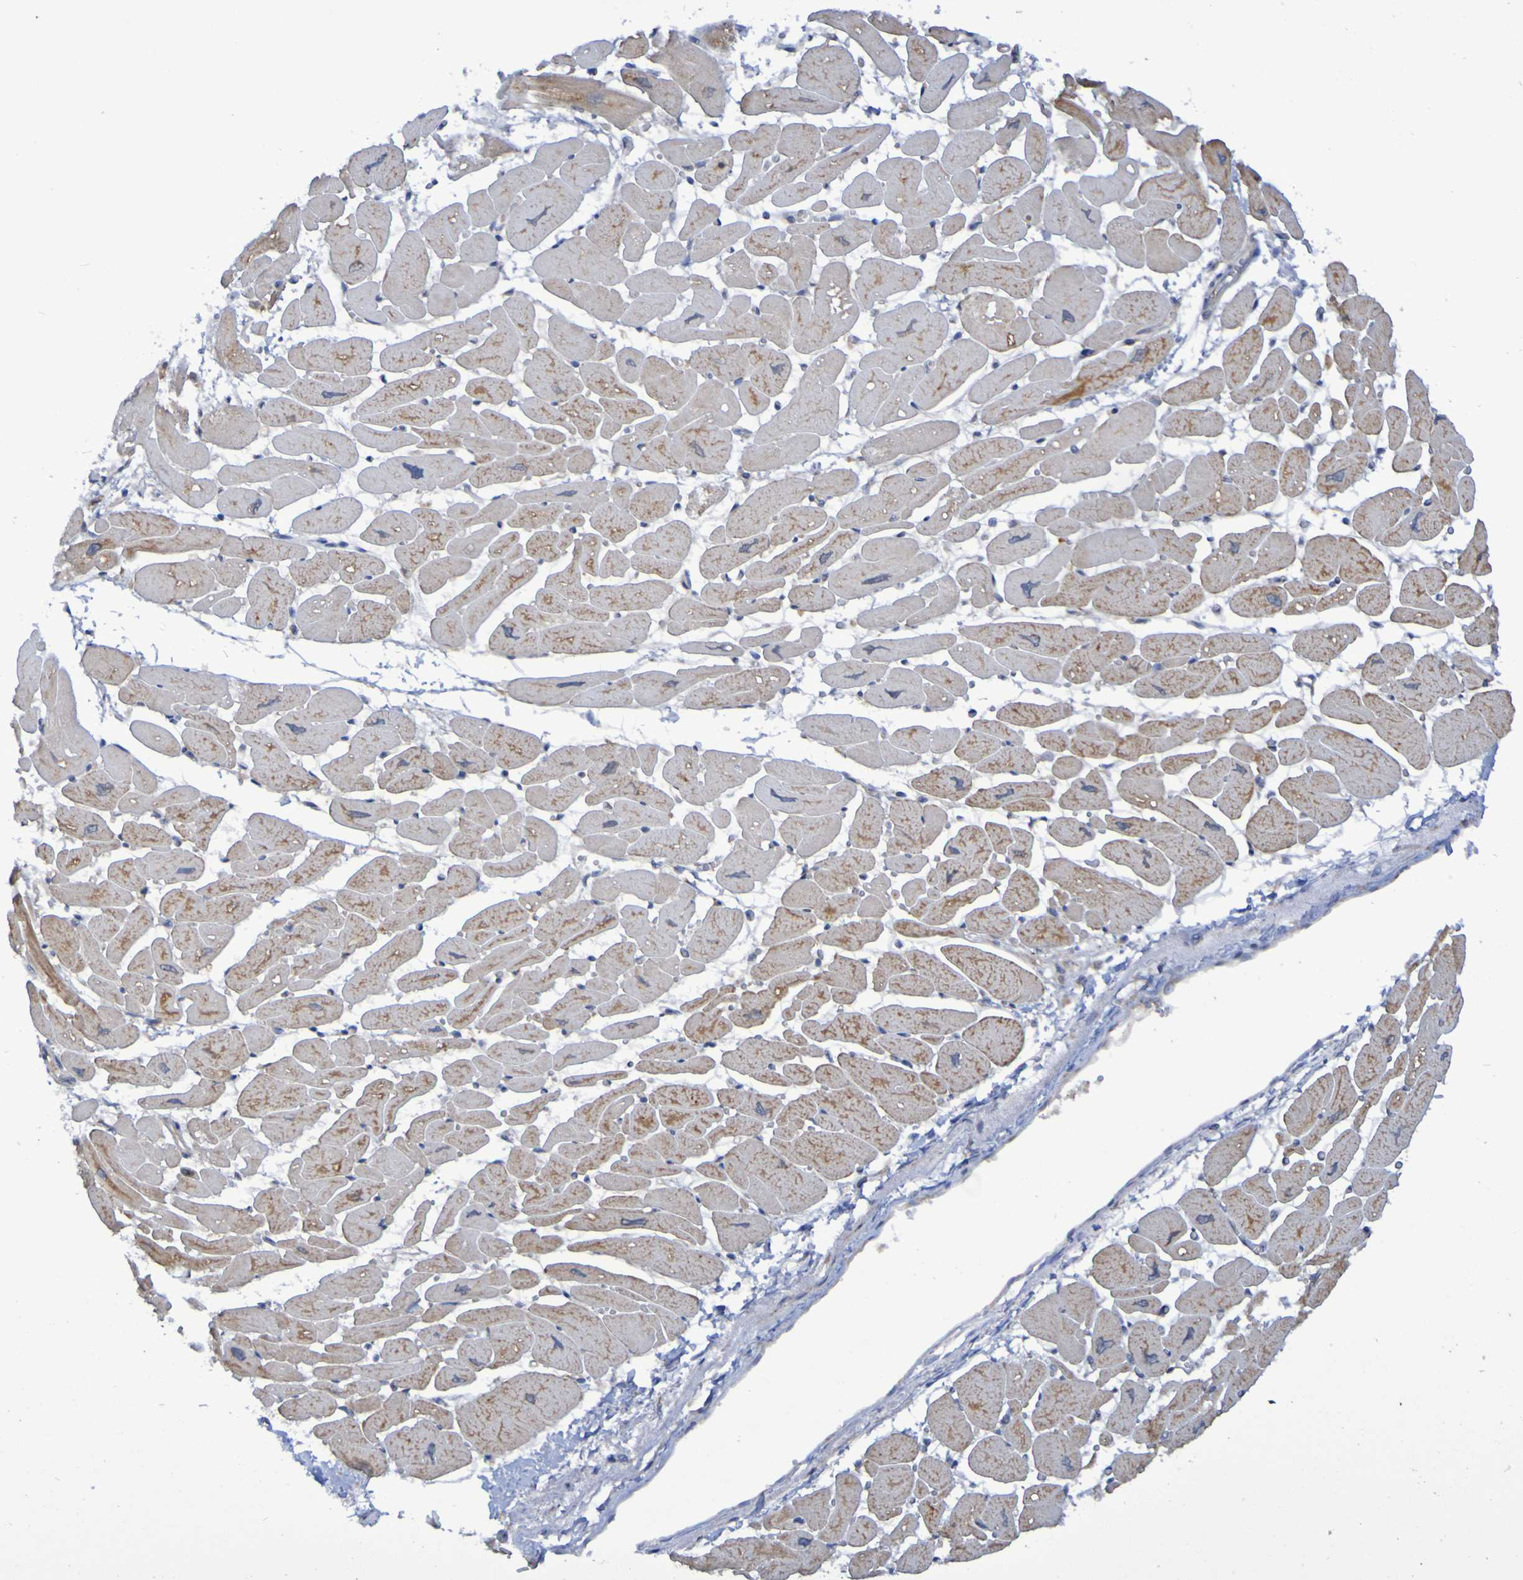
{"staining": {"intensity": "weak", "quantity": ">75%", "location": "cytoplasmic/membranous"}, "tissue": "heart muscle", "cell_type": "Cardiomyocytes", "image_type": "normal", "snomed": [{"axis": "morphology", "description": "Normal tissue, NOS"}, {"axis": "topography", "description": "Heart"}], "caption": "Immunohistochemical staining of unremarkable human heart muscle shows low levels of weak cytoplasmic/membranous staining in approximately >75% of cardiomyocytes.", "gene": "LMBRD2", "patient": {"sex": "female", "age": 54}}